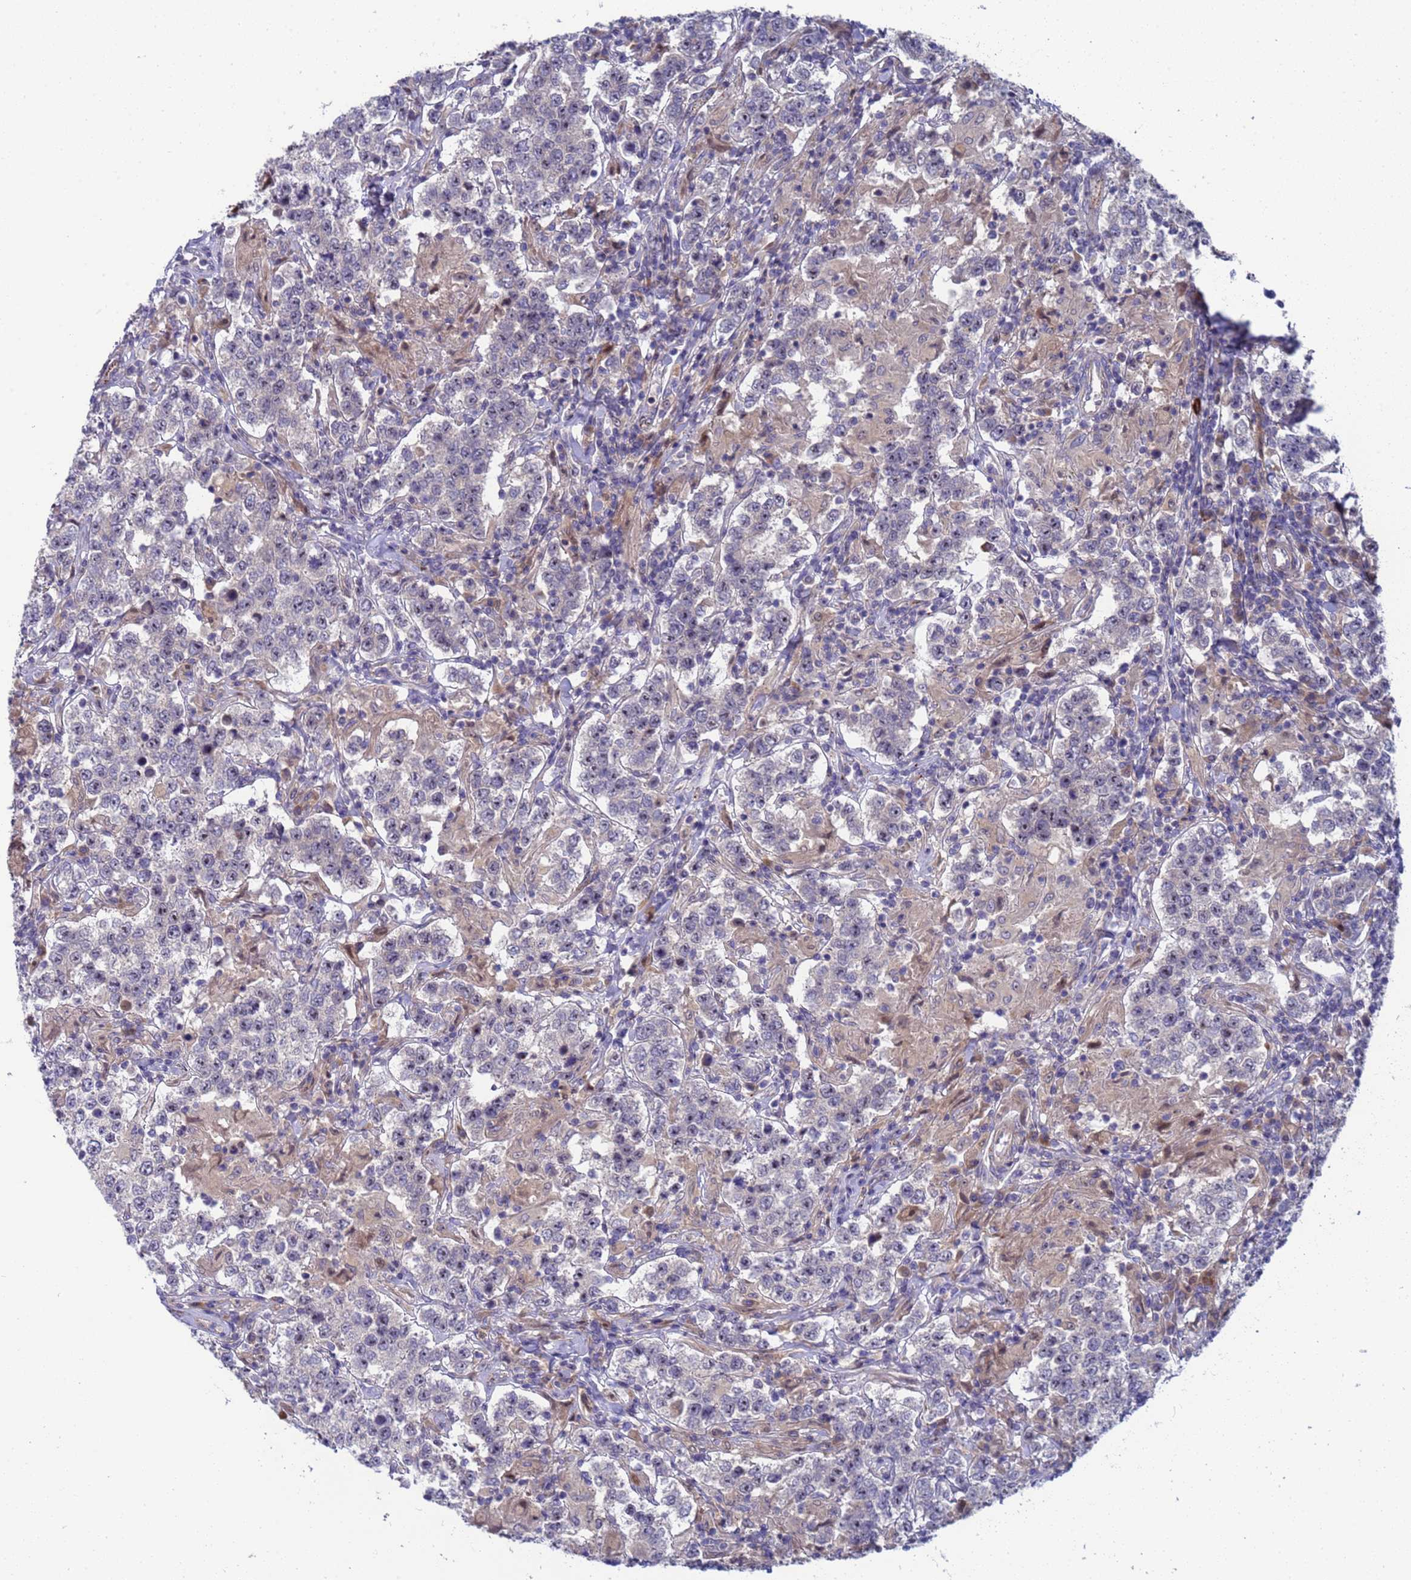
{"staining": {"intensity": "moderate", "quantity": "<25%", "location": "nuclear"}, "tissue": "testis cancer", "cell_type": "Tumor cells", "image_type": "cancer", "snomed": [{"axis": "morphology", "description": "Seminoma, NOS"}, {"axis": "morphology", "description": "Carcinoma, Embryonal, NOS"}, {"axis": "topography", "description": "Testis"}], "caption": "Immunohistochemical staining of human testis cancer demonstrates low levels of moderate nuclear positivity in approximately <25% of tumor cells.", "gene": "ENOSF1", "patient": {"sex": "male", "age": 41}}